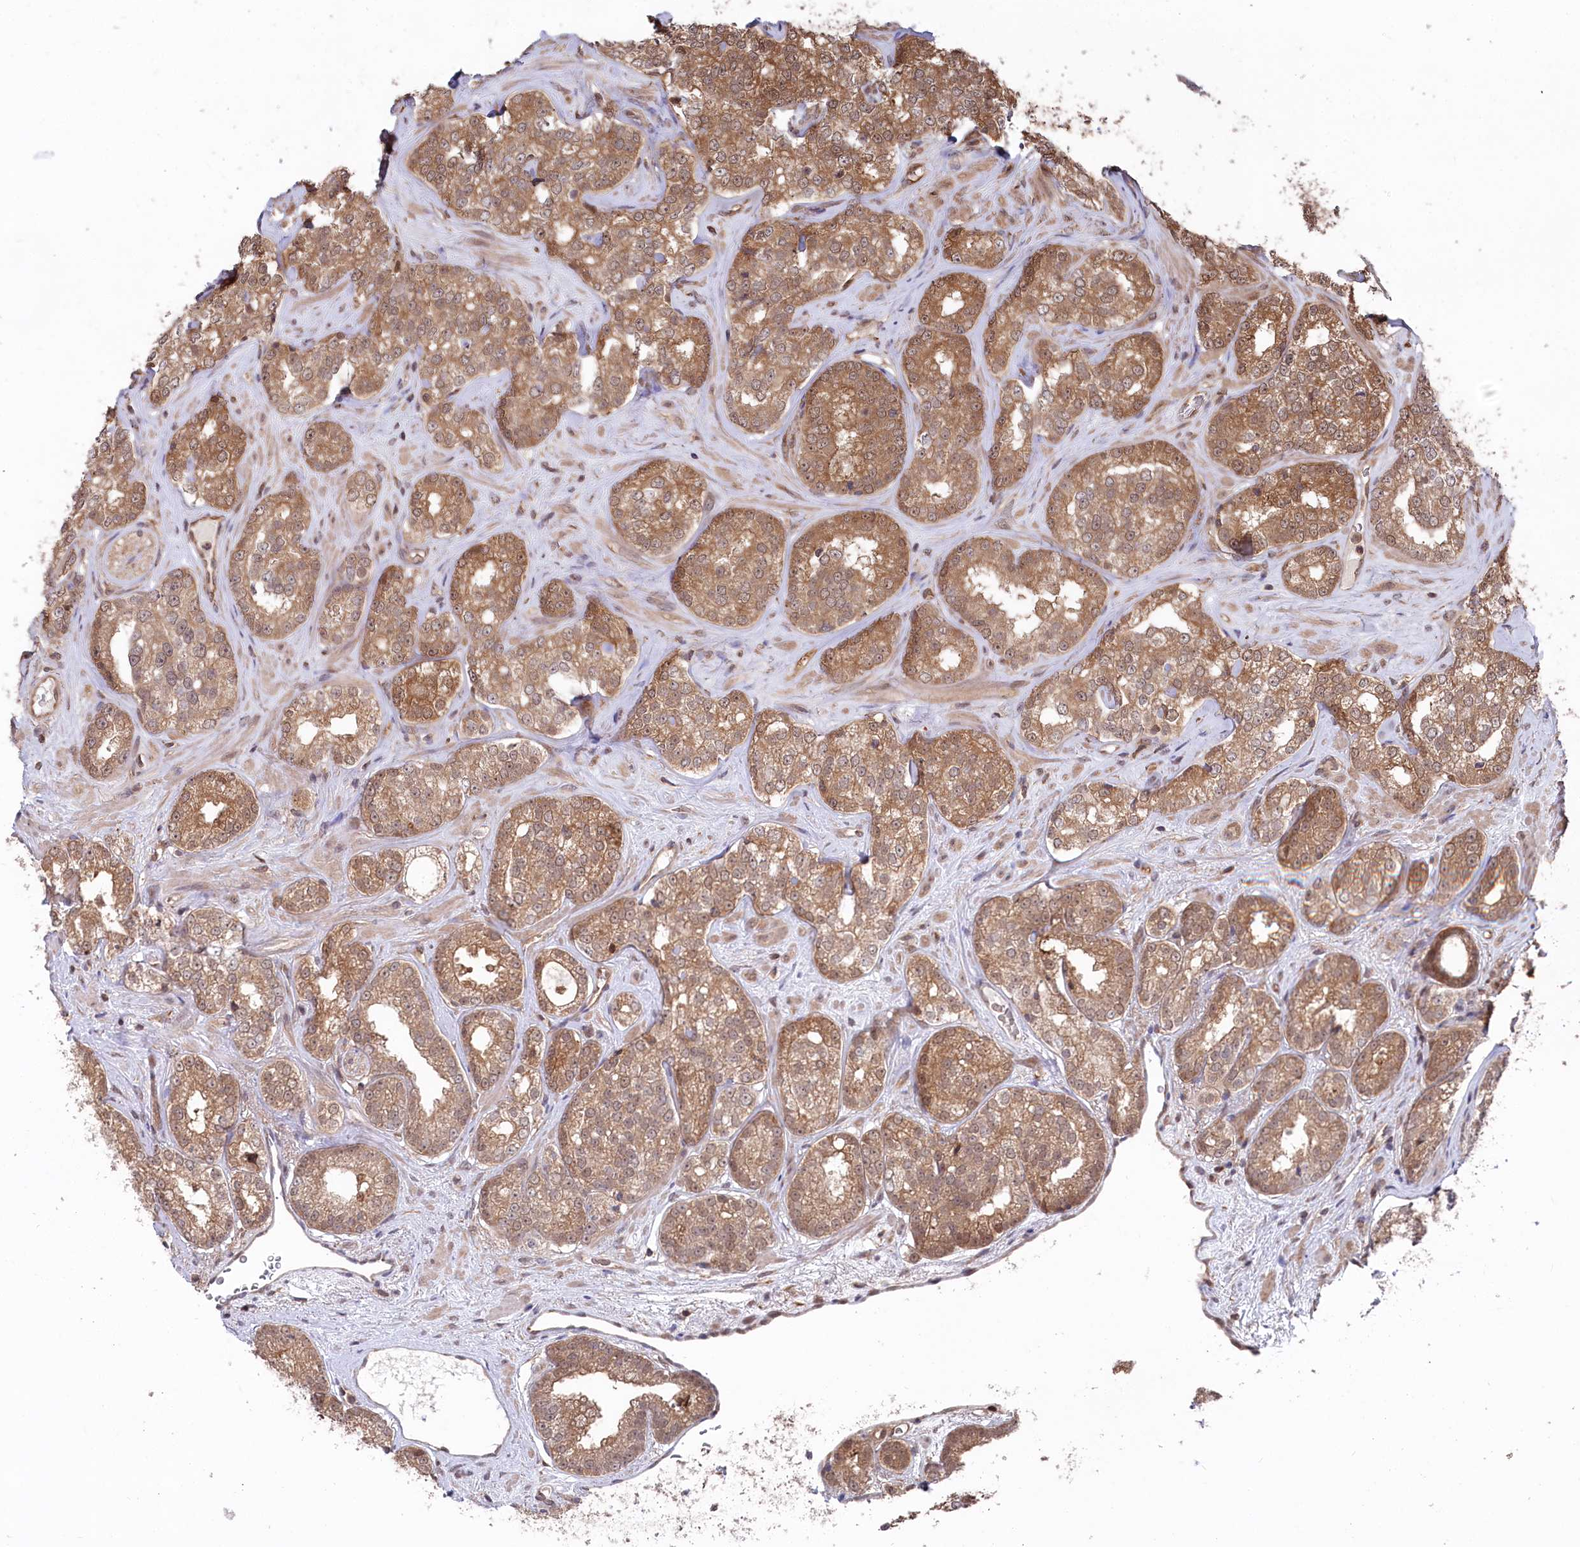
{"staining": {"intensity": "moderate", "quantity": ">75%", "location": "cytoplasmic/membranous"}, "tissue": "prostate cancer", "cell_type": "Tumor cells", "image_type": "cancer", "snomed": [{"axis": "morphology", "description": "Normal tissue, NOS"}, {"axis": "morphology", "description": "Adenocarcinoma, High grade"}, {"axis": "topography", "description": "Prostate"}], "caption": "Prostate cancer stained with DAB IHC reveals medium levels of moderate cytoplasmic/membranous positivity in about >75% of tumor cells.", "gene": "PSMA1", "patient": {"sex": "male", "age": 83}}